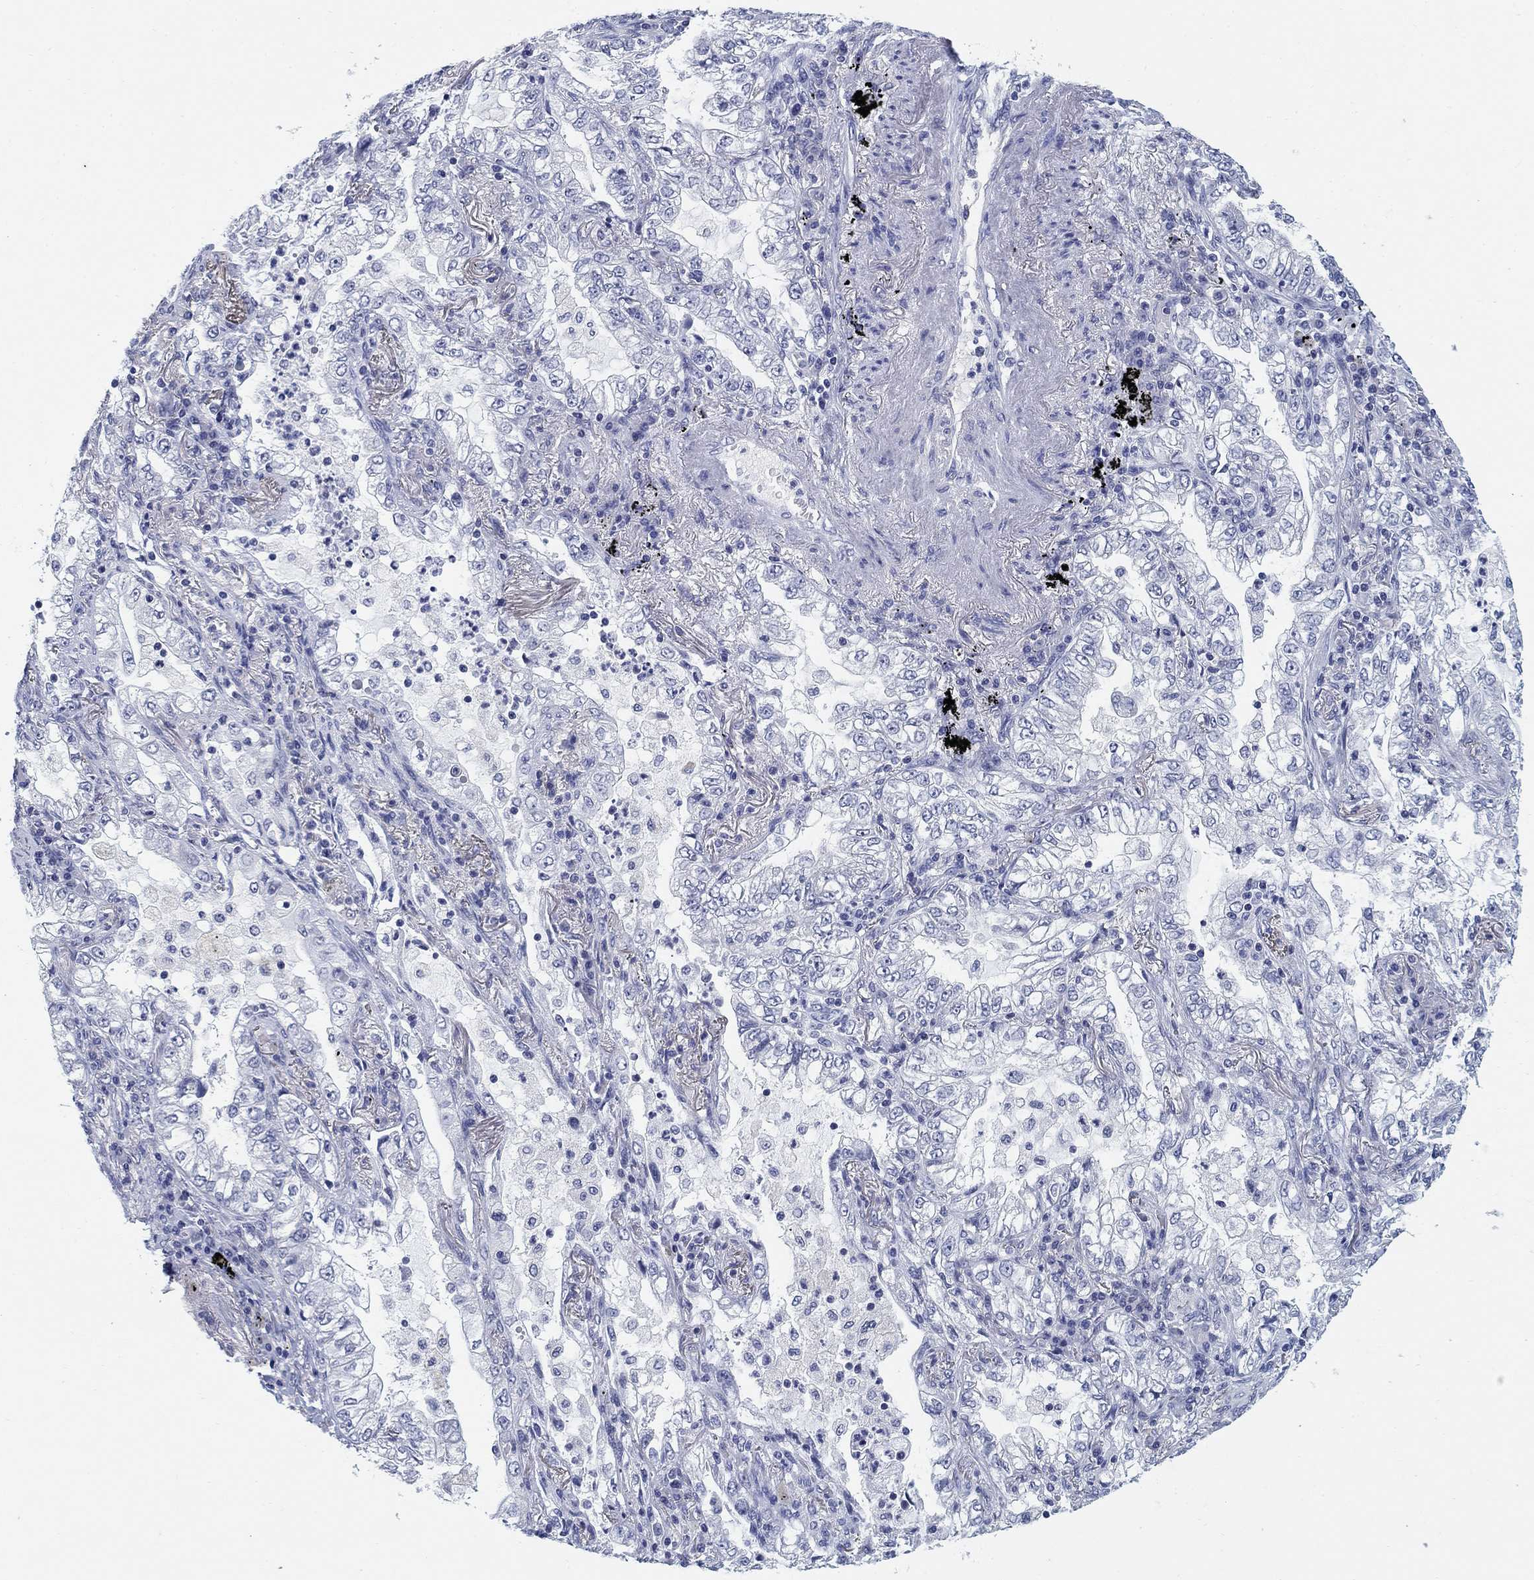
{"staining": {"intensity": "negative", "quantity": "none", "location": "none"}, "tissue": "lung cancer", "cell_type": "Tumor cells", "image_type": "cancer", "snomed": [{"axis": "morphology", "description": "Adenocarcinoma, NOS"}, {"axis": "topography", "description": "Lung"}], "caption": "The histopathology image displays no staining of tumor cells in lung cancer.", "gene": "CLUL1", "patient": {"sex": "female", "age": 73}}